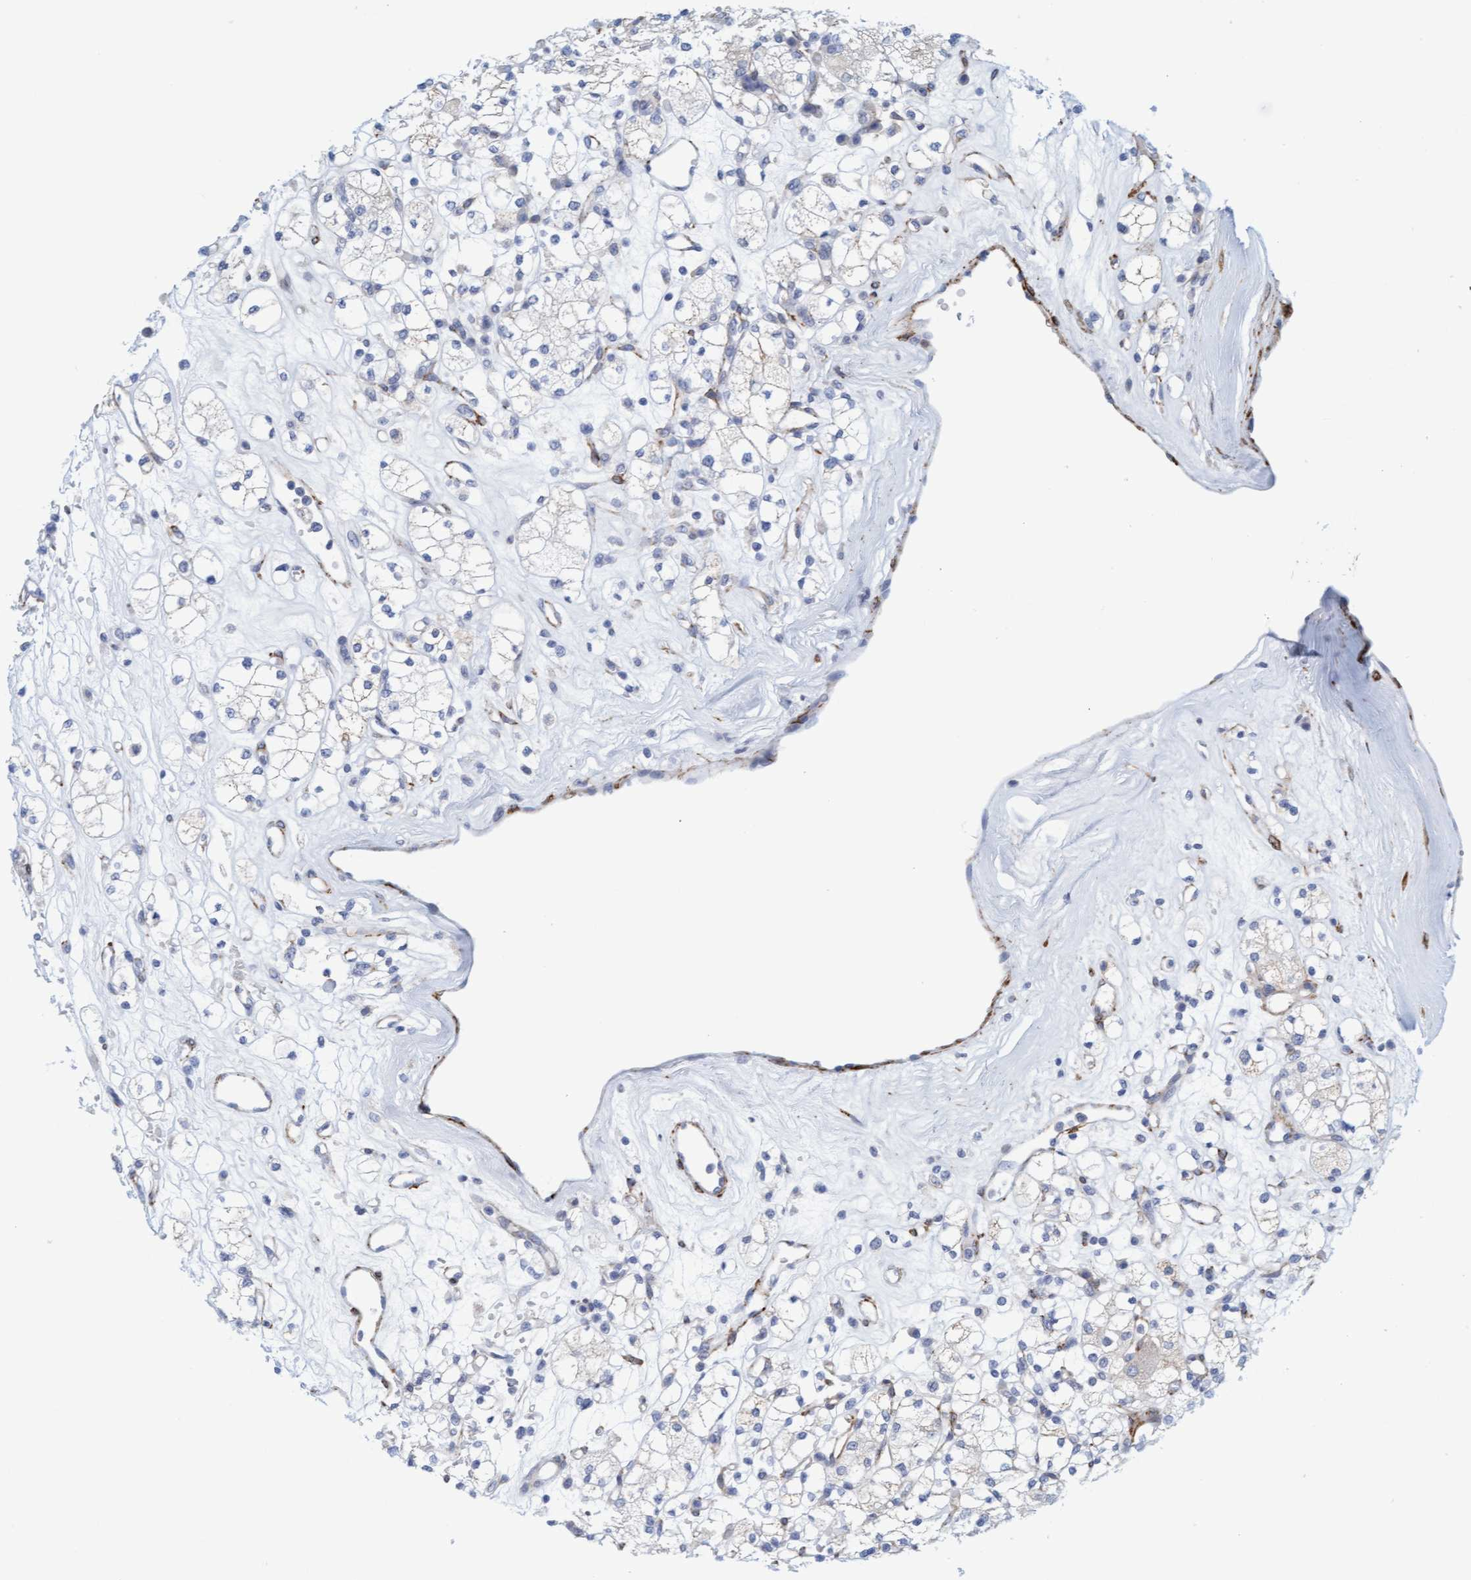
{"staining": {"intensity": "weak", "quantity": "<25%", "location": "cytoplasmic/membranous"}, "tissue": "renal cancer", "cell_type": "Tumor cells", "image_type": "cancer", "snomed": [{"axis": "morphology", "description": "Adenocarcinoma, NOS"}, {"axis": "topography", "description": "Kidney"}], "caption": "There is no significant staining in tumor cells of renal cancer (adenocarcinoma). Brightfield microscopy of immunohistochemistry stained with DAB (3,3'-diaminobenzidine) (brown) and hematoxylin (blue), captured at high magnification.", "gene": "MAP1B", "patient": {"sex": "male", "age": 77}}